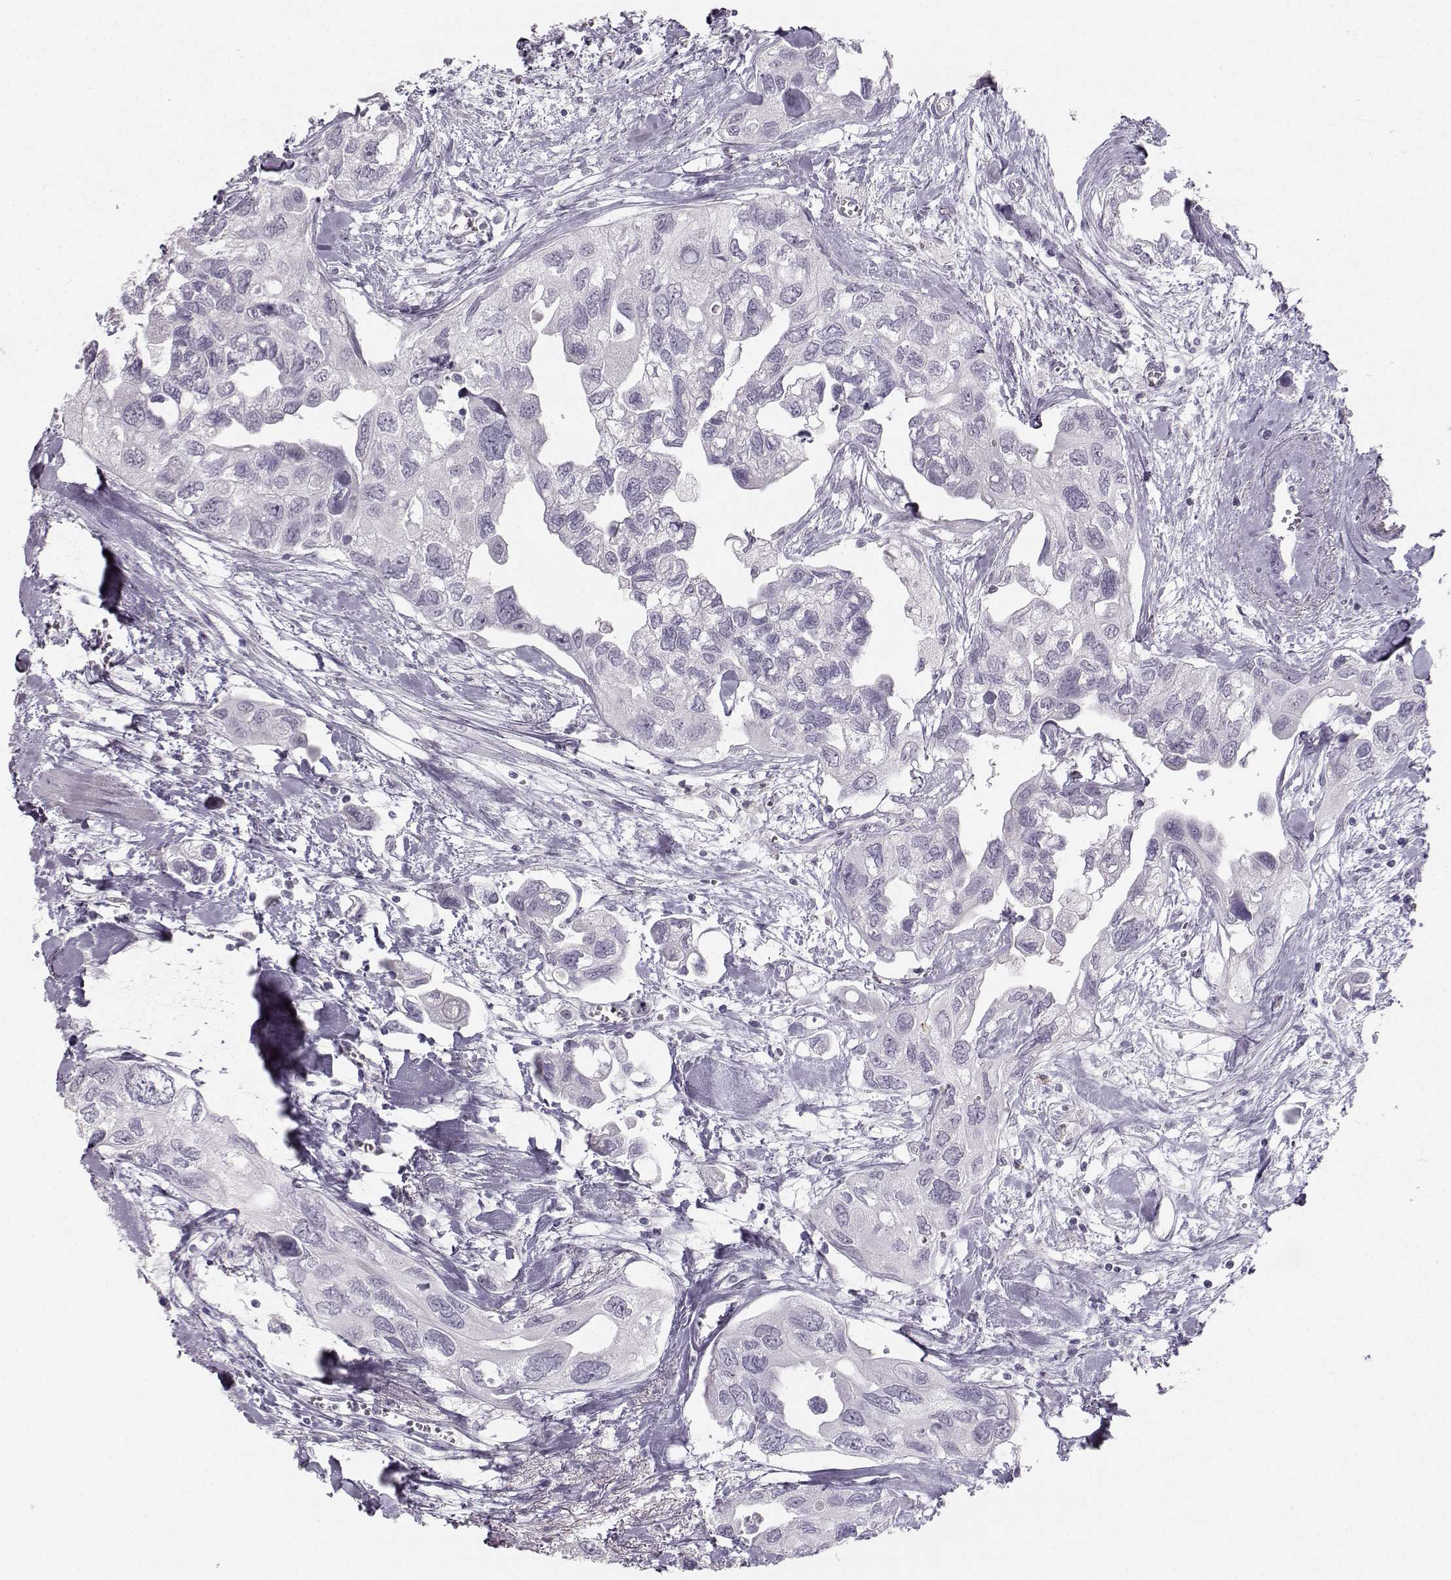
{"staining": {"intensity": "negative", "quantity": "none", "location": "none"}, "tissue": "urothelial cancer", "cell_type": "Tumor cells", "image_type": "cancer", "snomed": [{"axis": "morphology", "description": "Urothelial carcinoma, High grade"}, {"axis": "topography", "description": "Urinary bladder"}], "caption": "Immunohistochemical staining of human urothelial cancer demonstrates no significant expression in tumor cells.", "gene": "CASR", "patient": {"sex": "male", "age": 59}}